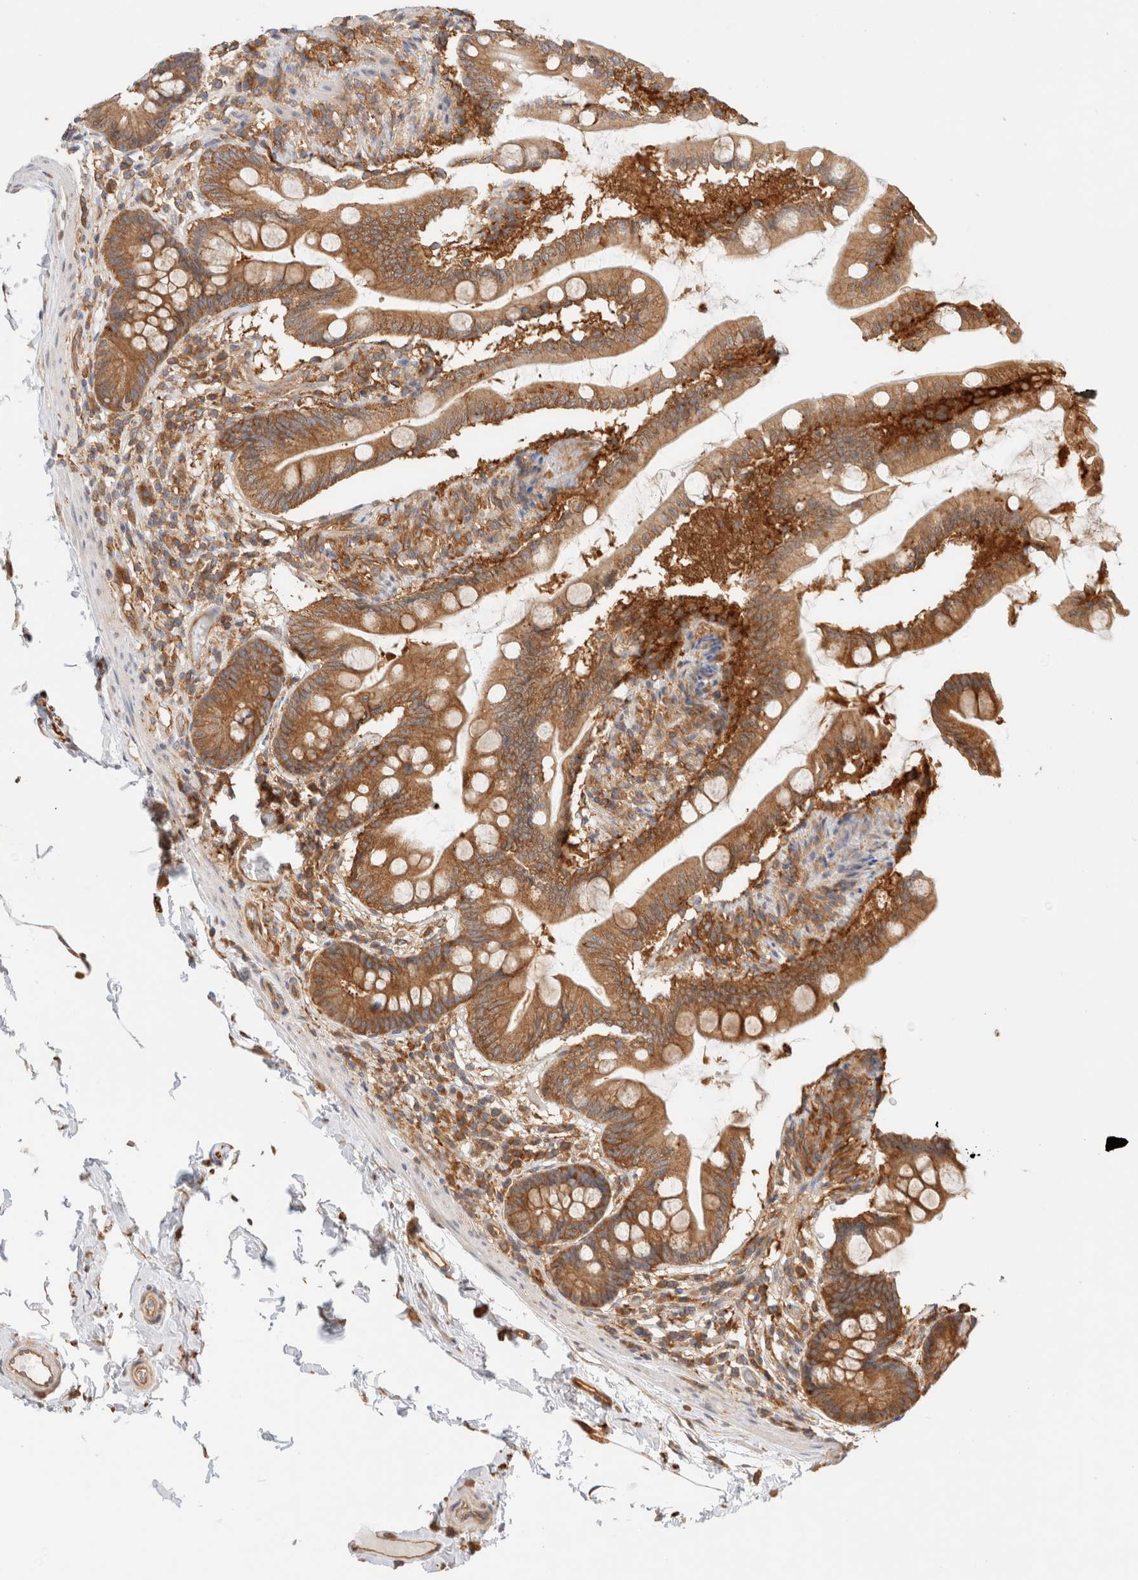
{"staining": {"intensity": "moderate", "quantity": ">75%", "location": "cytoplasmic/membranous"}, "tissue": "small intestine", "cell_type": "Glandular cells", "image_type": "normal", "snomed": [{"axis": "morphology", "description": "Normal tissue, NOS"}, {"axis": "topography", "description": "Small intestine"}], "caption": "A micrograph showing moderate cytoplasmic/membranous expression in approximately >75% of glandular cells in benign small intestine, as visualized by brown immunohistochemical staining.", "gene": "RABEP1", "patient": {"sex": "female", "age": 56}}